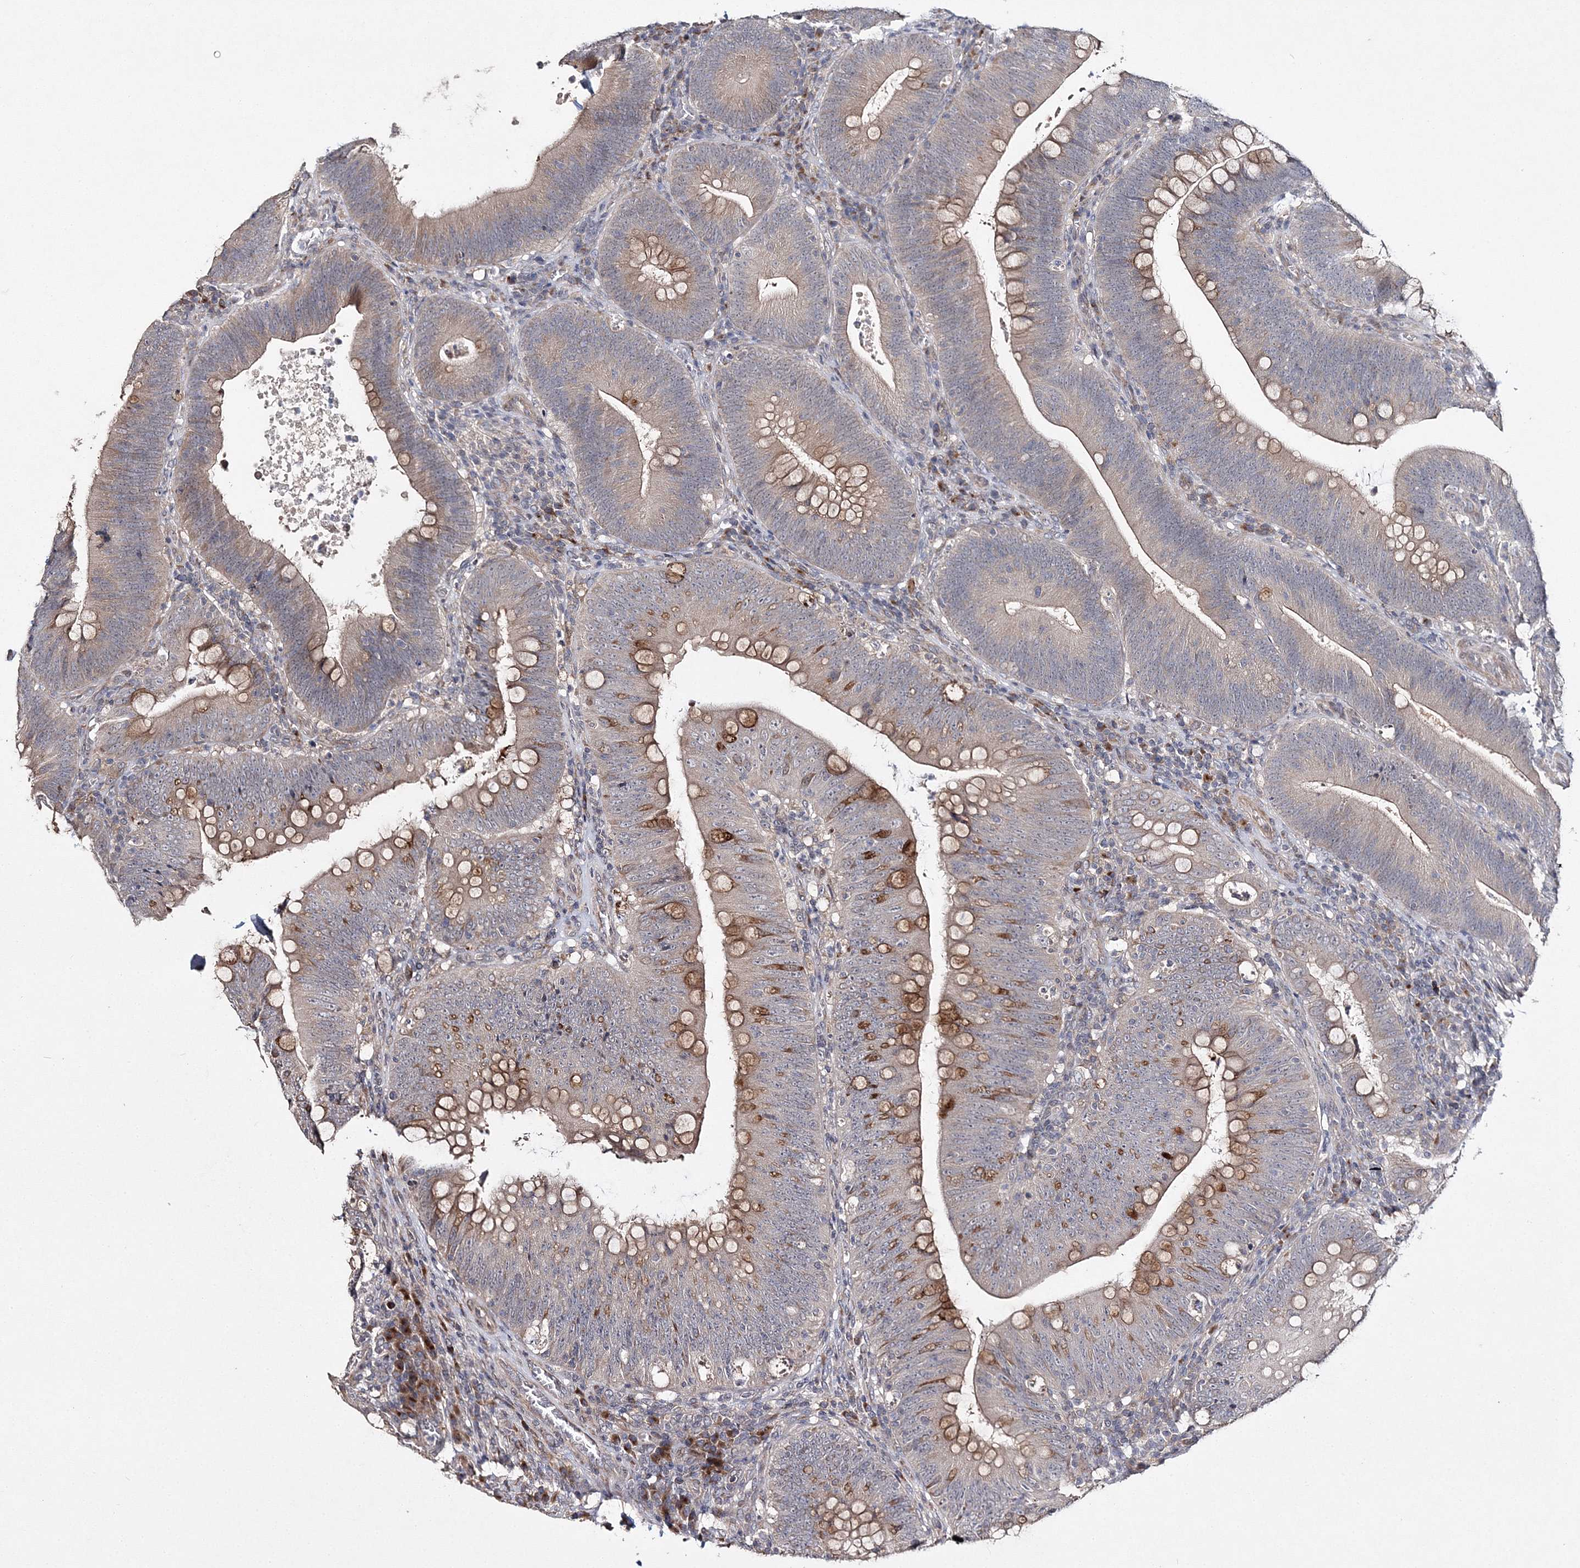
{"staining": {"intensity": "moderate", "quantity": "<25%", "location": "cytoplasmic/membranous"}, "tissue": "colorectal cancer", "cell_type": "Tumor cells", "image_type": "cancer", "snomed": [{"axis": "morphology", "description": "Normal tissue, NOS"}, {"axis": "topography", "description": "Colon"}], "caption": "Brown immunohistochemical staining in human colorectal cancer shows moderate cytoplasmic/membranous staining in about <25% of tumor cells. The protein of interest is stained brown, and the nuclei are stained in blue (DAB IHC with brightfield microscopy, high magnification).", "gene": "GJB5", "patient": {"sex": "female", "age": 82}}